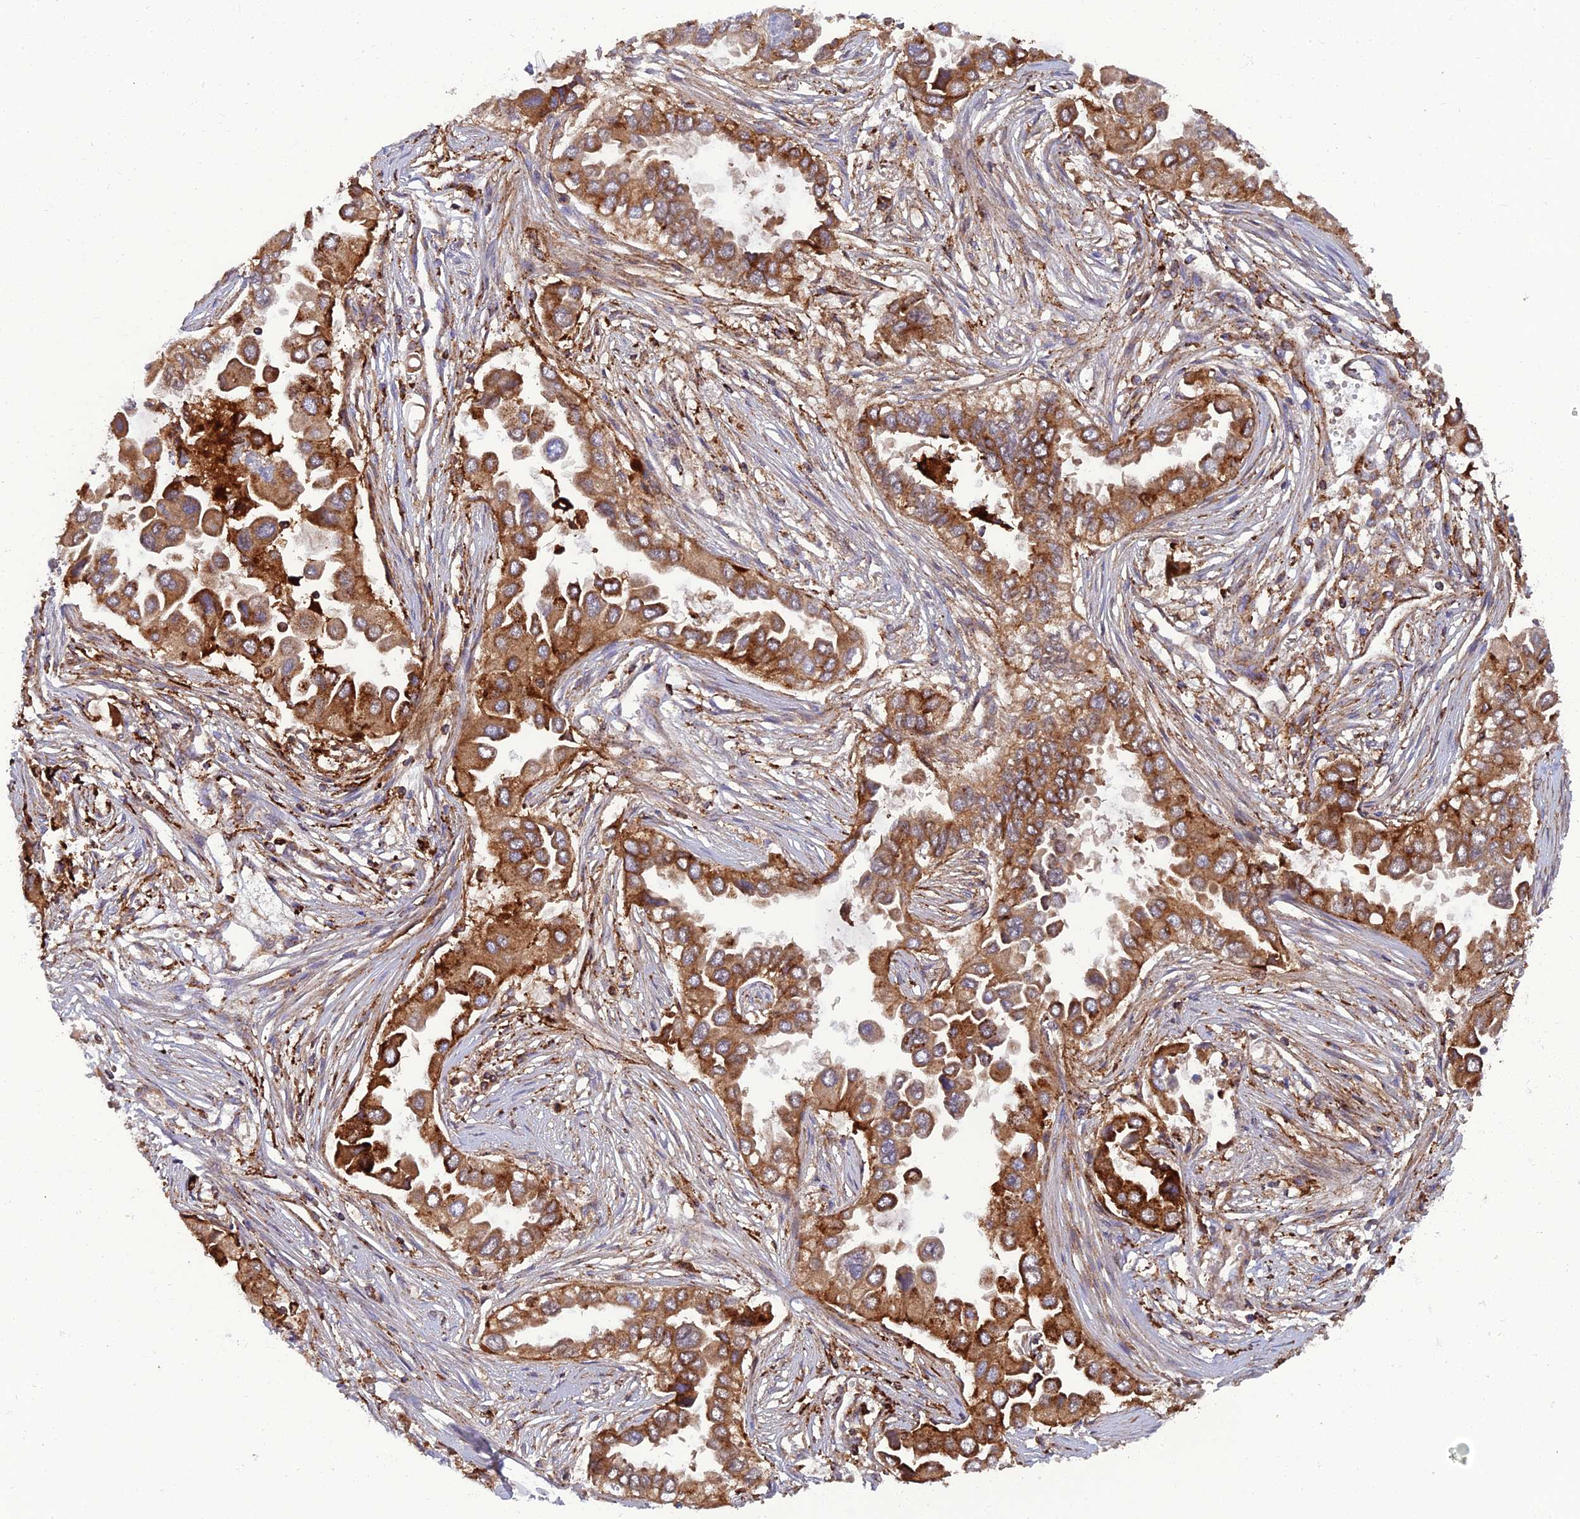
{"staining": {"intensity": "strong", "quantity": ">75%", "location": "cytoplasmic/membranous"}, "tissue": "lung cancer", "cell_type": "Tumor cells", "image_type": "cancer", "snomed": [{"axis": "morphology", "description": "Adenocarcinoma, NOS"}, {"axis": "topography", "description": "Lung"}], "caption": "Lung cancer was stained to show a protein in brown. There is high levels of strong cytoplasmic/membranous positivity in about >75% of tumor cells. (DAB (3,3'-diaminobenzidine) IHC with brightfield microscopy, high magnification).", "gene": "LNPEP", "patient": {"sex": "female", "age": 76}}